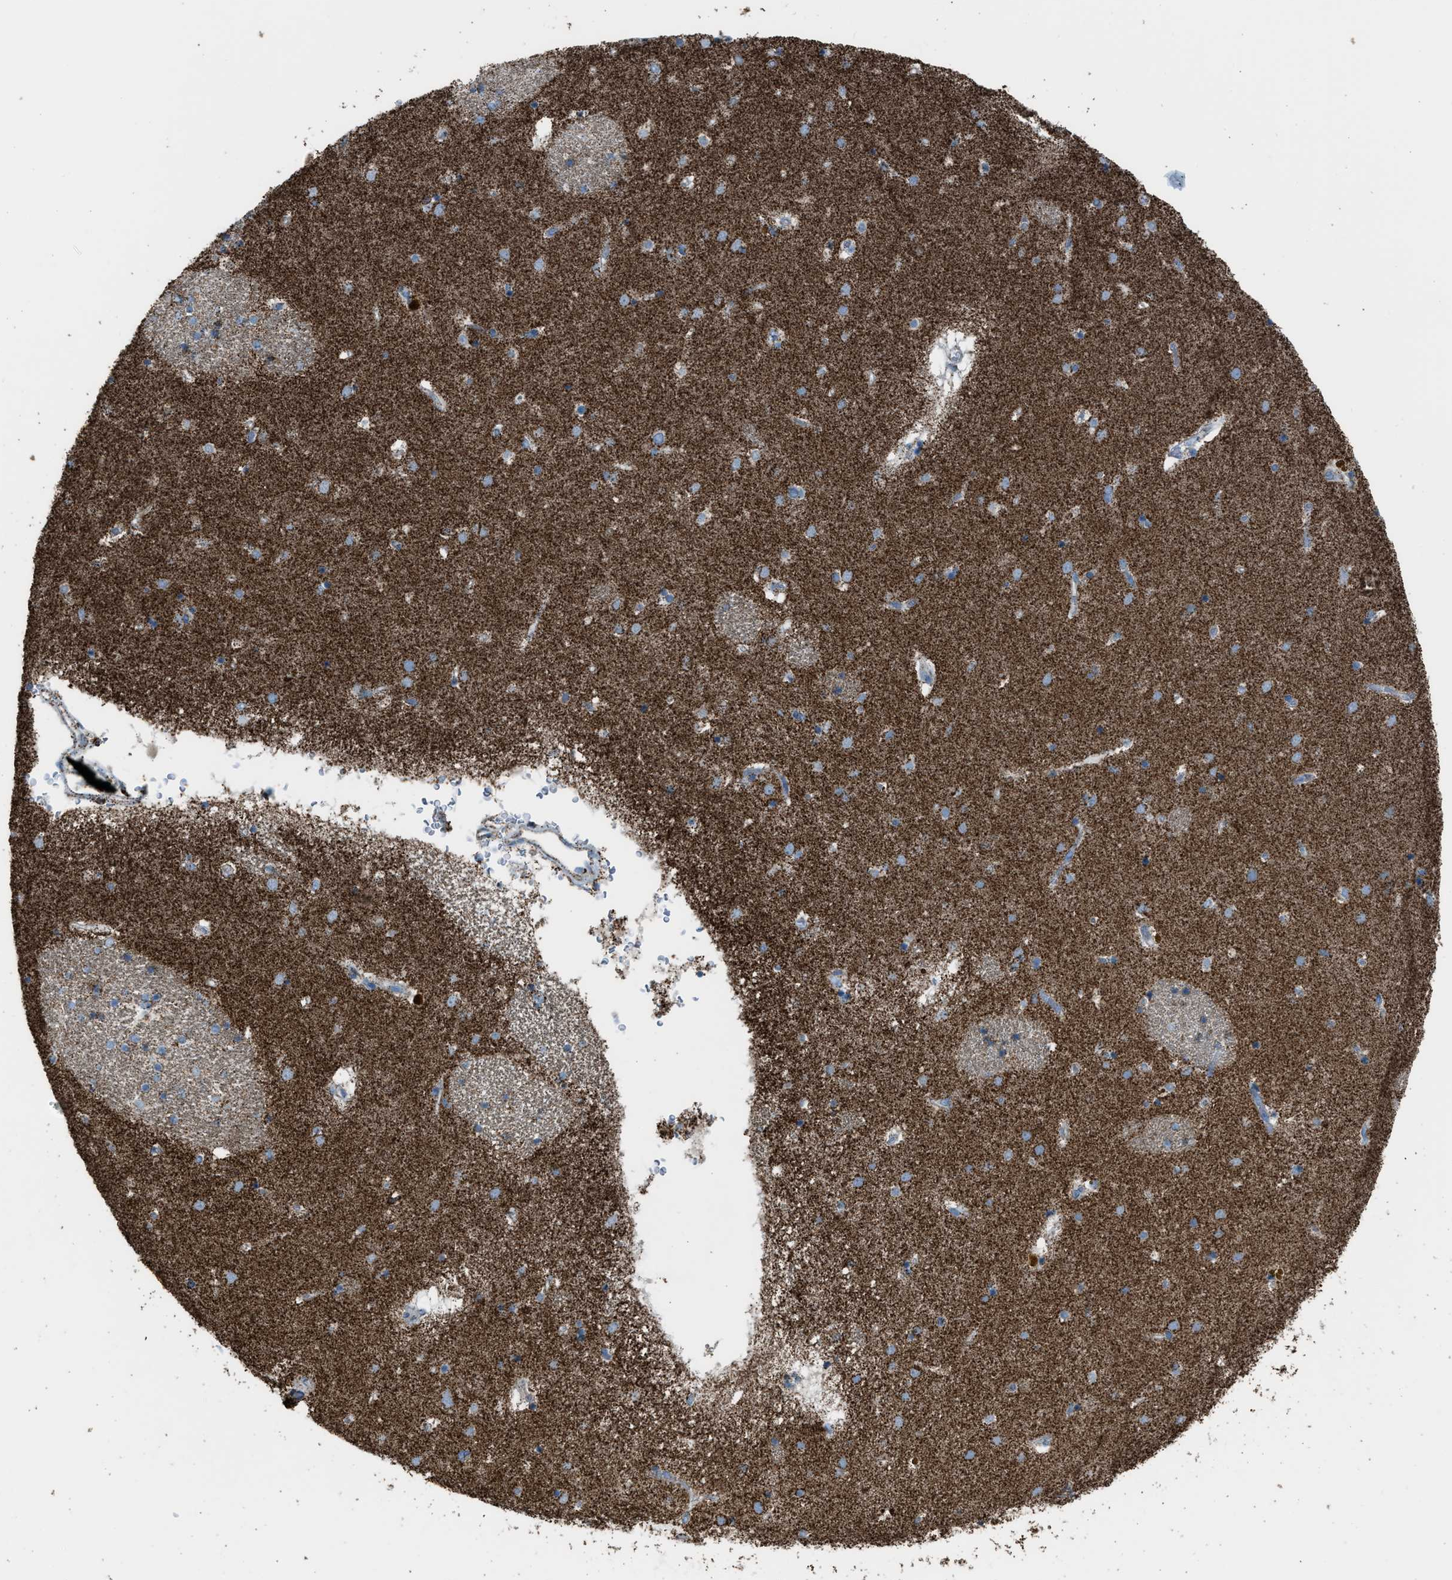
{"staining": {"intensity": "strong", "quantity": ">75%", "location": "cytoplasmic/membranous"}, "tissue": "caudate", "cell_type": "Glial cells", "image_type": "normal", "snomed": [{"axis": "morphology", "description": "Normal tissue, NOS"}, {"axis": "topography", "description": "Lateral ventricle wall"}], "caption": "Brown immunohistochemical staining in benign human caudate displays strong cytoplasmic/membranous positivity in about >75% of glial cells.", "gene": "MDH2", "patient": {"sex": "male", "age": 70}}